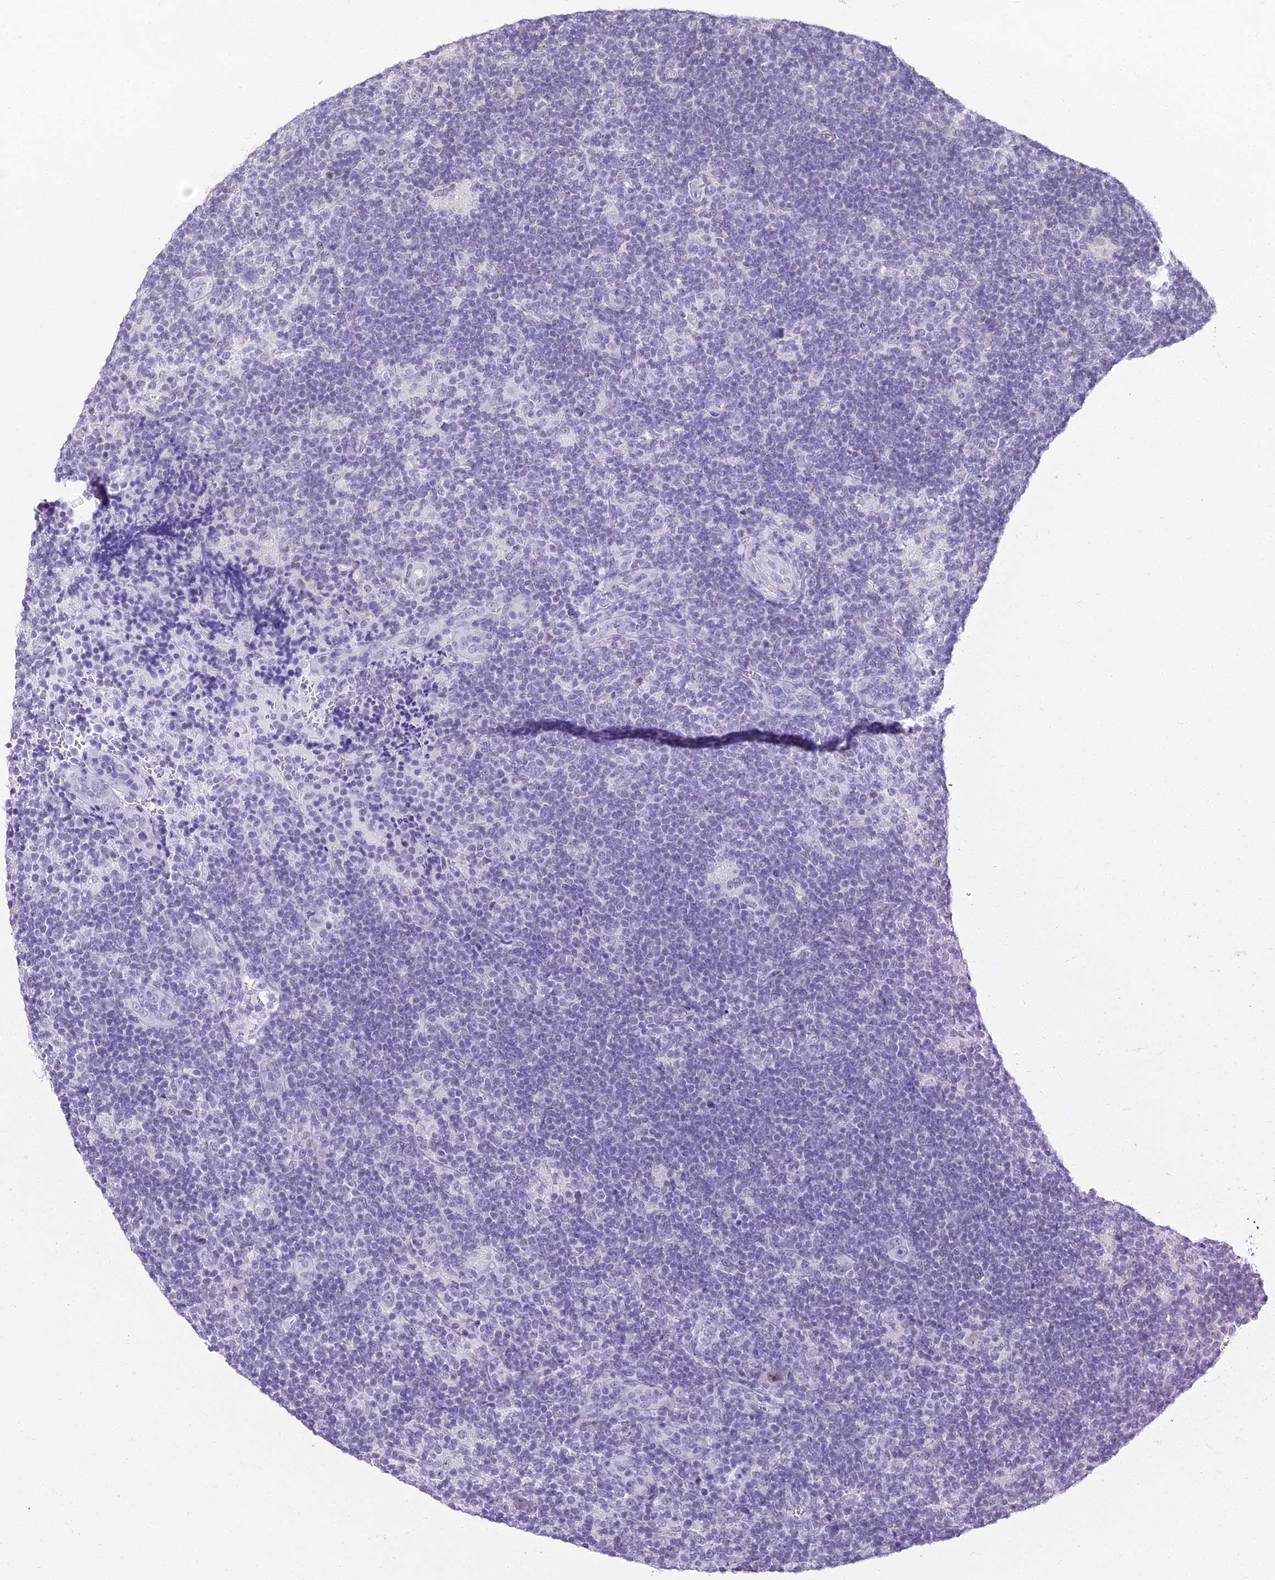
{"staining": {"intensity": "negative", "quantity": "none", "location": "none"}, "tissue": "lymphoma", "cell_type": "Tumor cells", "image_type": "cancer", "snomed": [{"axis": "morphology", "description": "Hodgkin's disease, NOS"}, {"axis": "topography", "description": "Lymph node"}], "caption": "Micrograph shows no protein staining in tumor cells of Hodgkin's disease tissue.", "gene": "ABHD14A-ACY1", "patient": {"sex": "female", "age": 57}}